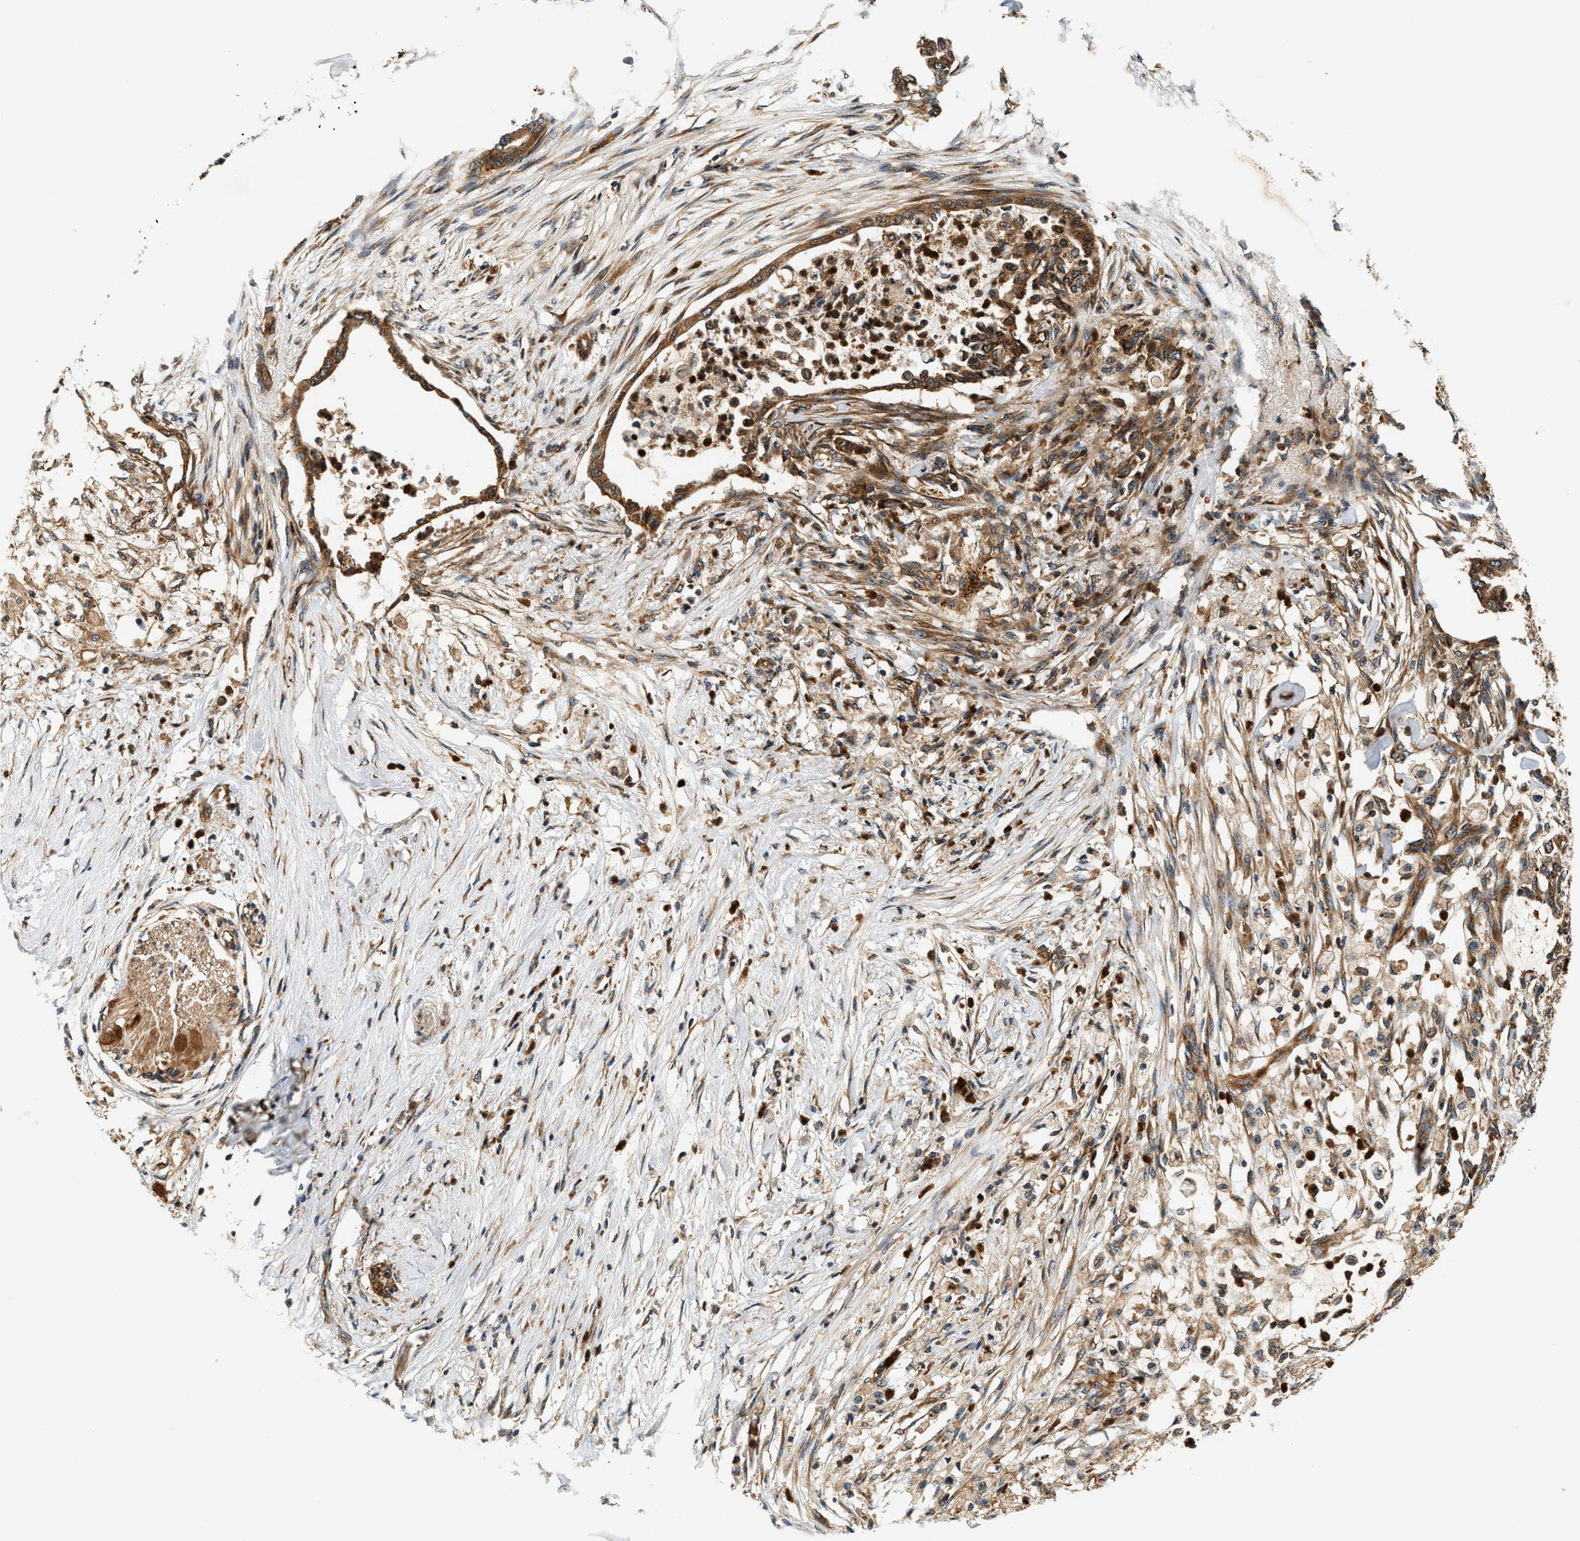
{"staining": {"intensity": "moderate", "quantity": ">75%", "location": "cytoplasmic/membranous"}, "tissue": "pancreatic cancer", "cell_type": "Tumor cells", "image_type": "cancer", "snomed": [{"axis": "morphology", "description": "Normal tissue, NOS"}, {"axis": "morphology", "description": "Adenocarcinoma, NOS"}, {"axis": "topography", "description": "Pancreas"}, {"axis": "topography", "description": "Duodenum"}], "caption": "Immunohistochemistry (IHC) histopathology image of neoplastic tissue: pancreatic adenocarcinoma stained using IHC reveals medium levels of moderate protein expression localized specifically in the cytoplasmic/membranous of tumor cells, appearing as a cytoplasmic/membranous brown color.", "gene": "SAMD9", "patient": {"sex": "female", "age": 60}}